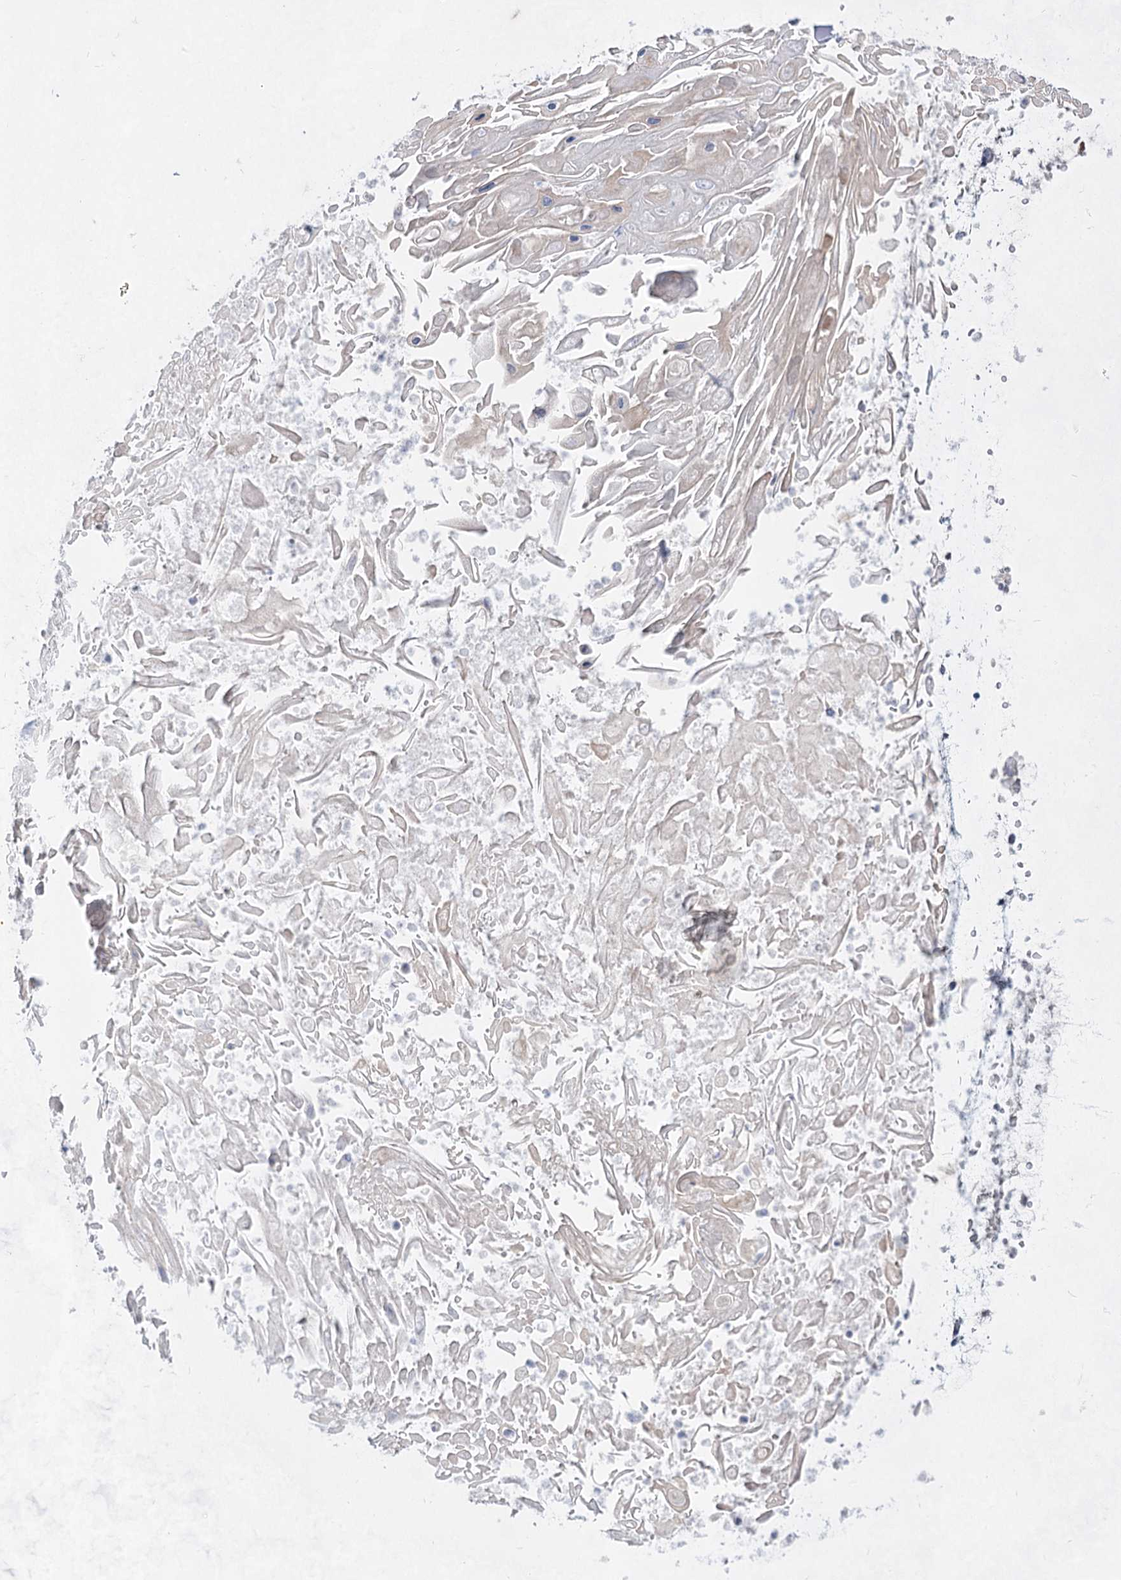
{"staining": {"intensity": "negative", "quantity": "none", "location": "none"}, "tissue": "adipose tissue", "cell_type": "Adipocytes", "image_type": "normal", "snomed": [{"axis": "morphology", "description": "Normal tissue, NOS"}, {"axis": "topography", "description": "Lymph node"}, {"axis": "topography", "description": "Cartilage tissue"}, {"axis": "topography", "description": "Bronchus"}], "caption": "Adipose tissue stained for a protein using IHC reveals no positivity adipocytes.", "gene": "ACRV1", "patient": {"sex": "male", "age": 63}}